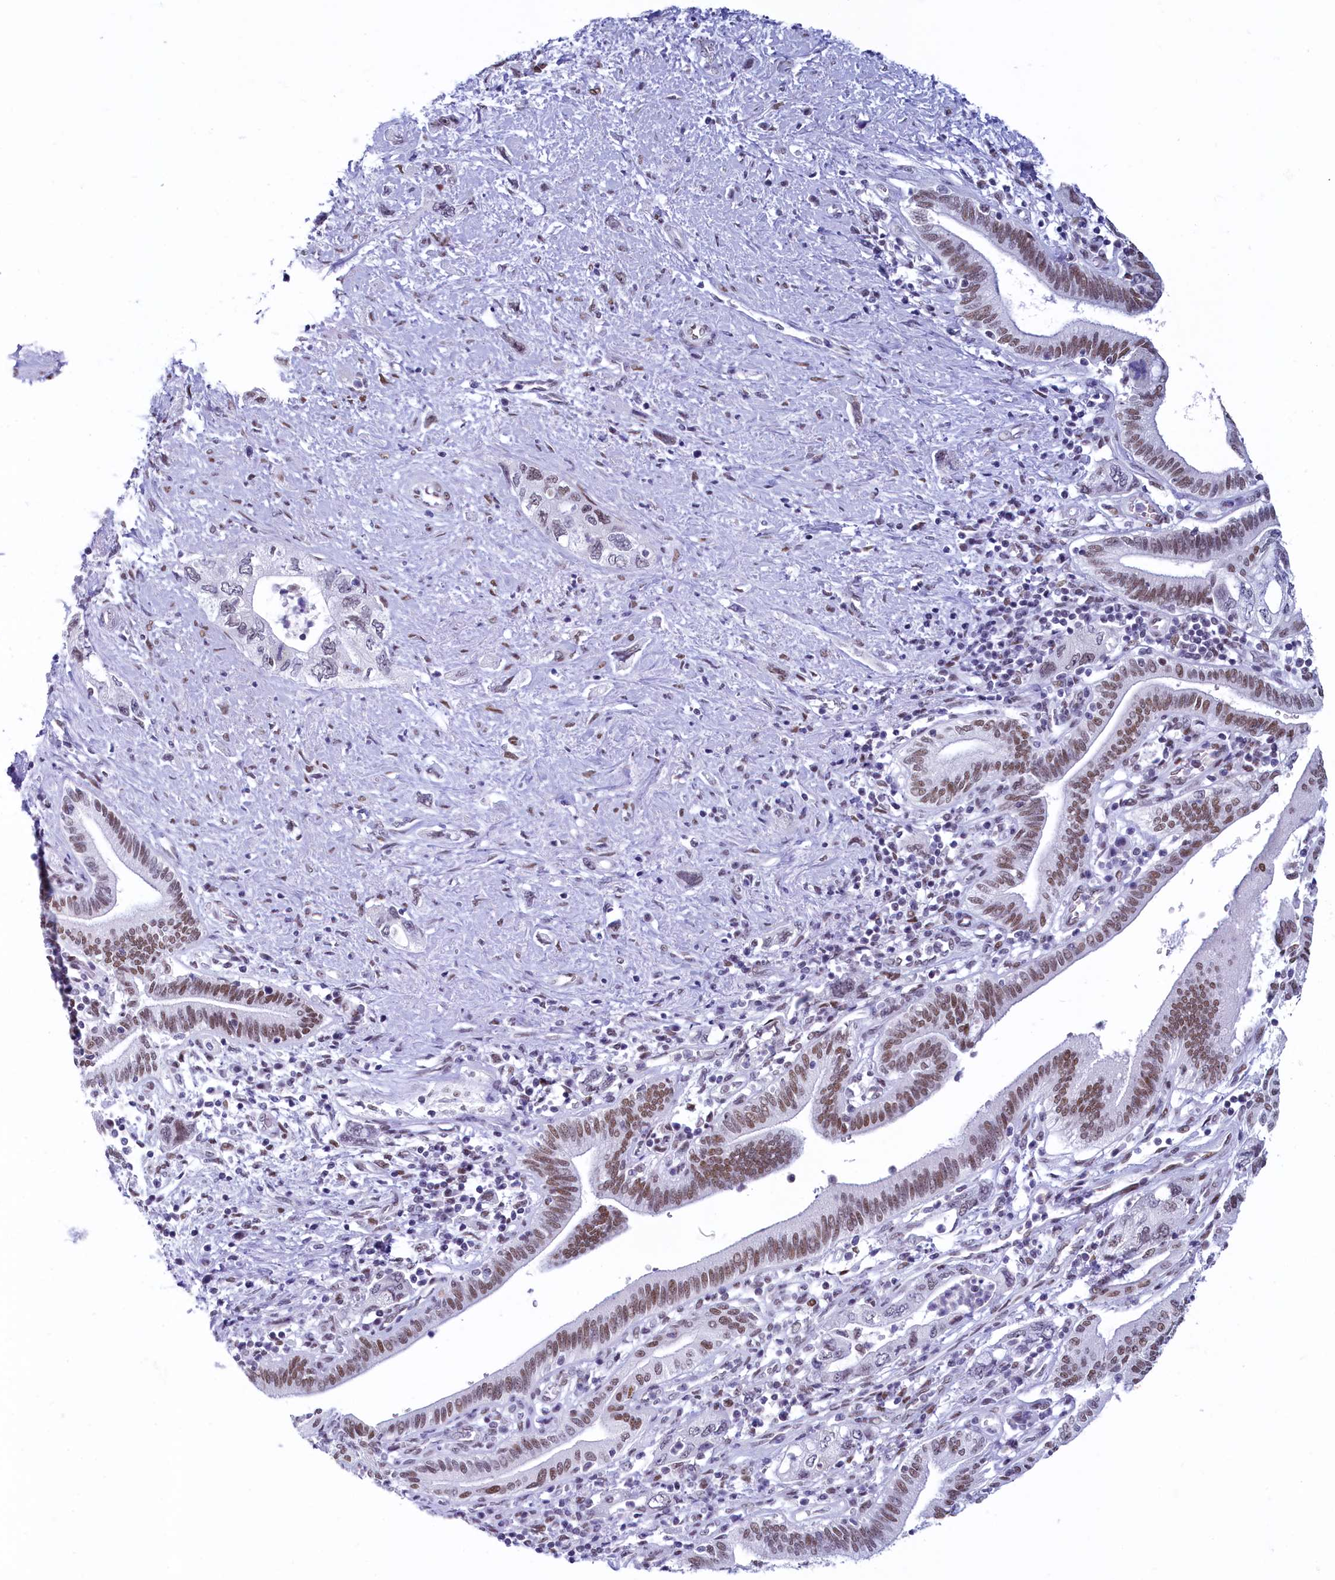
{"staining": {"intensity": "moderate", "quantity": ">75%", "location": "nuclear"}, "tissue": "pancreatic cancer", "cell_type": "Tumor cells", "image_type": "cancer", "snomed": [{"axis": "morphology", "description": "Adenocarcinoma, NOS"}, {"axis": "topography", "description": "Pancreas"}], "caption": "A histopathology image of adenocarcinoma (pancreatic) stained for a protein displays moderate nuclear brown staining in tumor cells. Immunohistochemistry (ihc) stains the protein in brown and the nuclei are stained blue.", "gene": "SUGP2", "patient": {"sex": "female", "age": 73}}